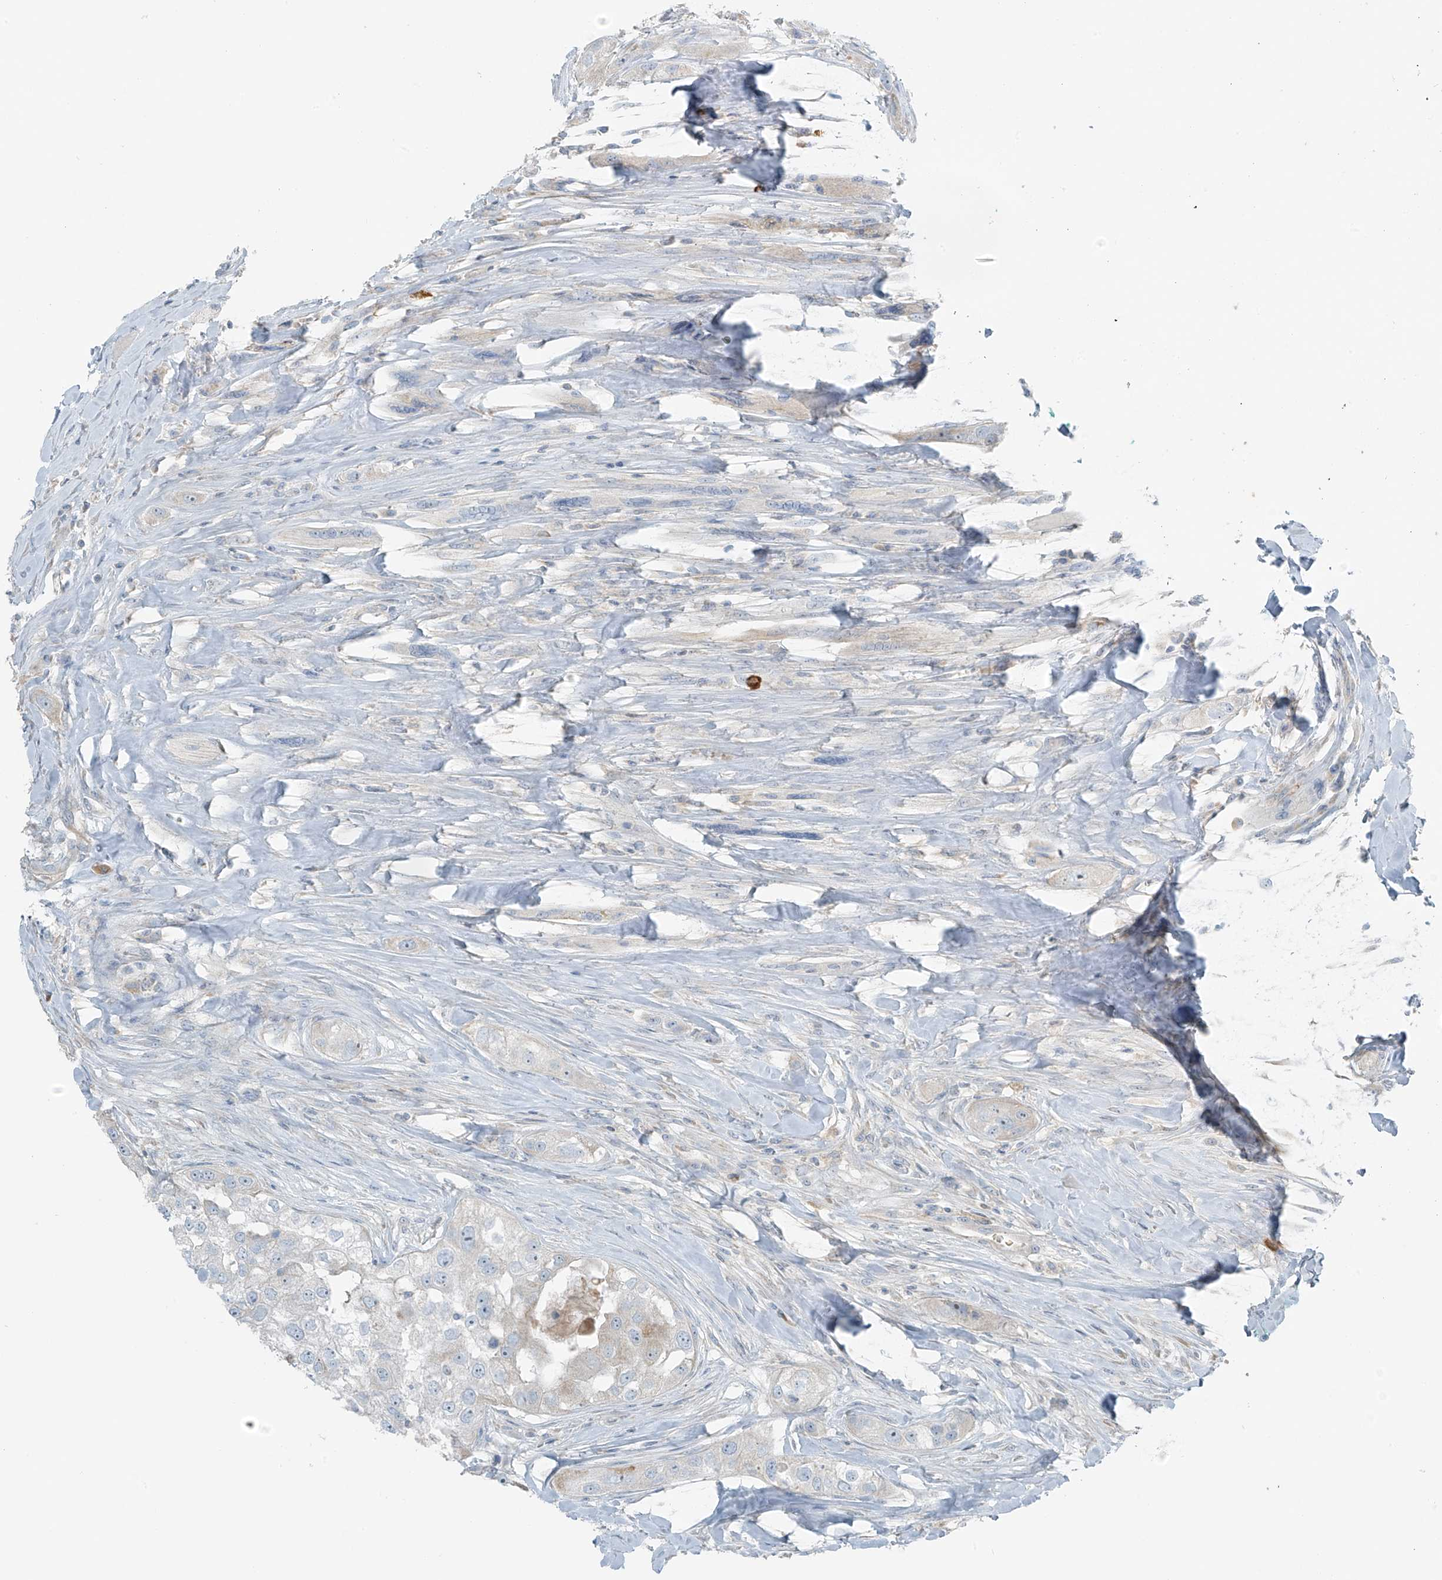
{"staining": {"intensity": "negative", "quantity": "none", "location": "none"}, "tissue": "head and neck cancer", "cell_type": "Tumor cells", "image_type": "cancer", "snomed": [{"axis": "morphology", "description": "Normal tissue, NOS"}, {"axis": "morphology", "description": "Squamous cell carcinoma, NOS"}, {"axis": "topography", "description": "Skeletal muscle"}, {"axis": "topography", "description": "Head-Neck"}], "caption": "Immunohistochemical staining of human head and neck cancer (squamous cell carcinoma) exhibits no significant expression in tumor cells.", "gene": "FAM131C", "patient": {"sex": "male", "age": 51}}